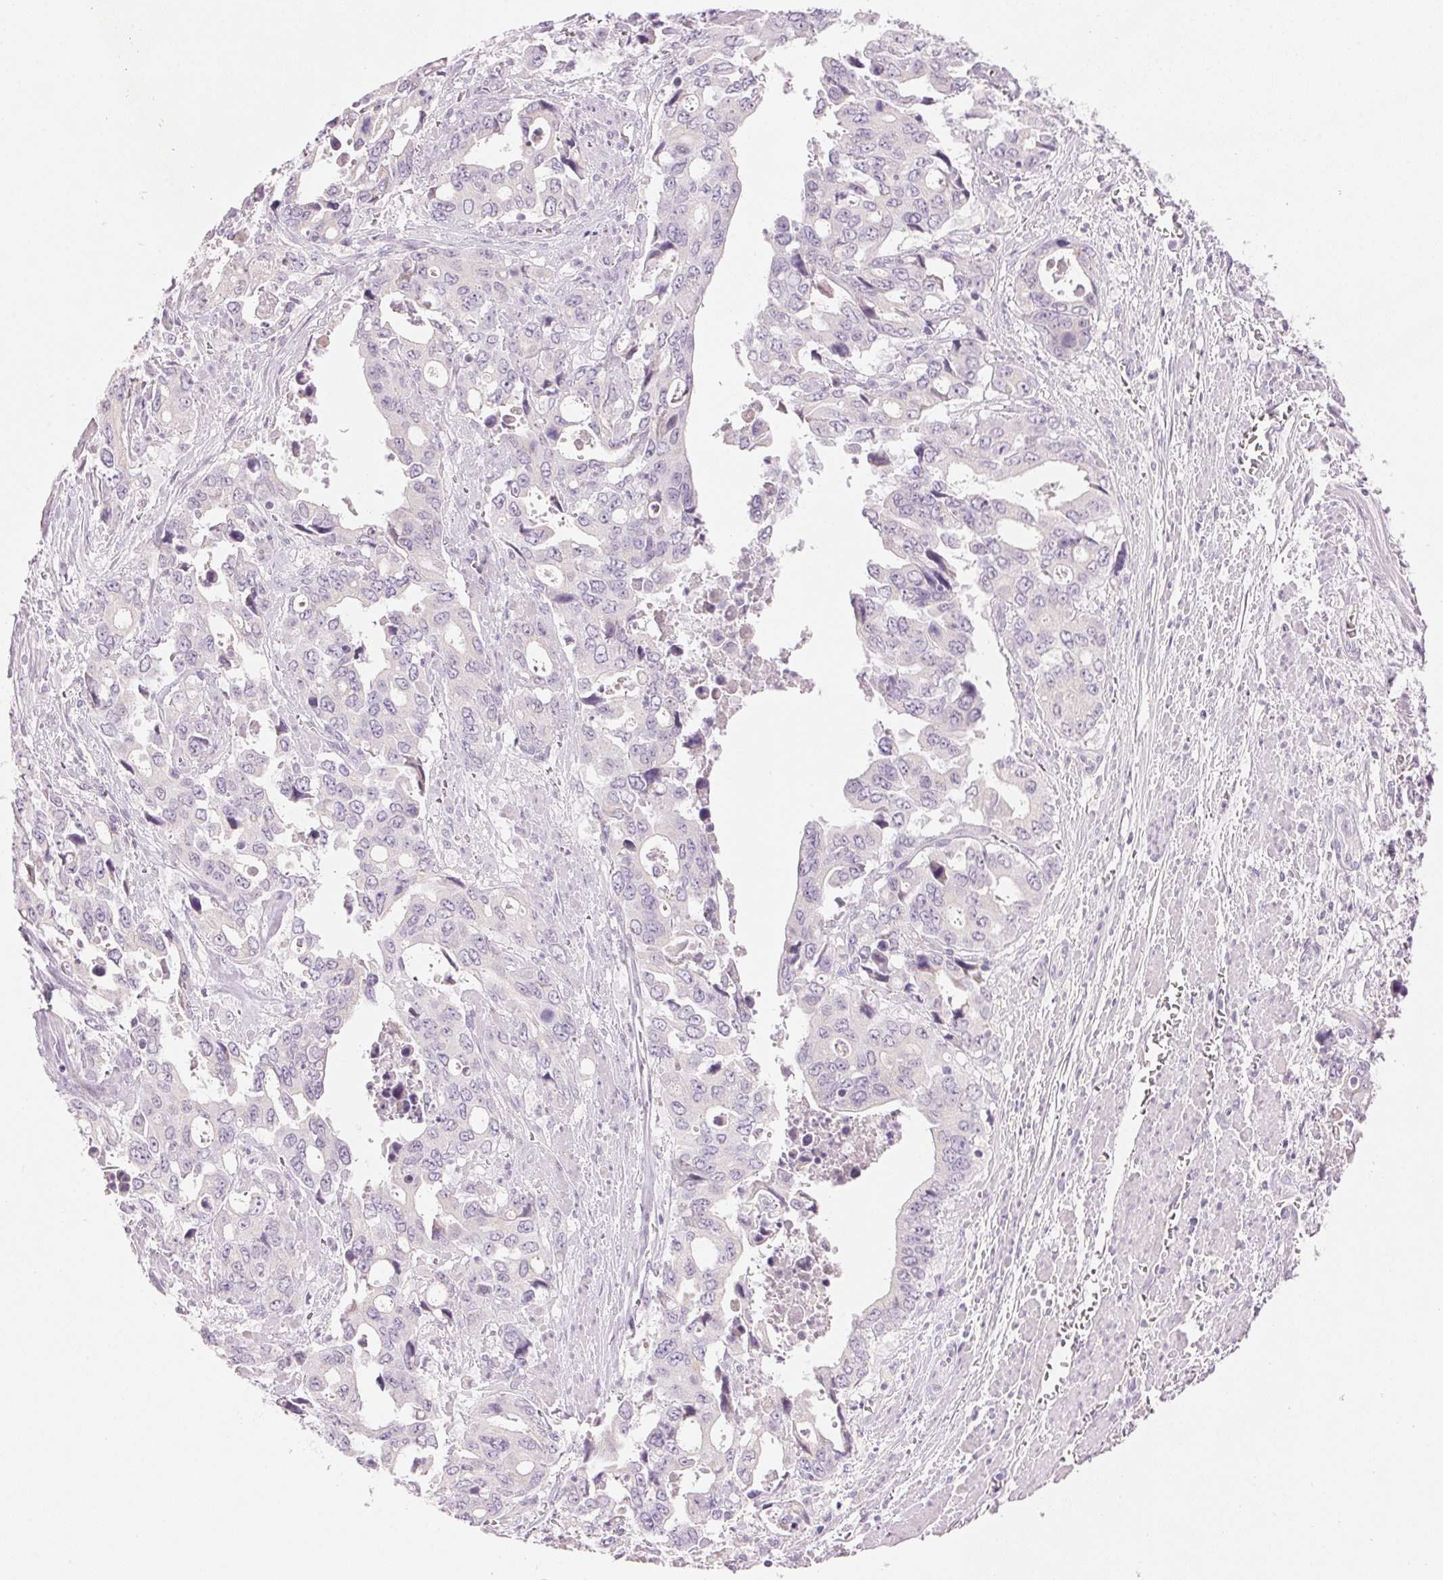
{"staining": {"intensity": "negative", "quantity": "none", "location": "none"}, "tissue": "stomach cancer", "cell_type": "Tumor cells", "image_type": "cancer", "snomed": [{"axis": "morphology", "description": "Adenocarcinoma, NOS"}, {"axis": "topography", "description": "Stomach, upper"}], "caption": "Immunohistochemical staining of human stomach cancer (adenocarcinoma) displays no significant staining in tumor cells.", "gene": "CYP11B1", "patient": {"sex": "male", "age": 74}}